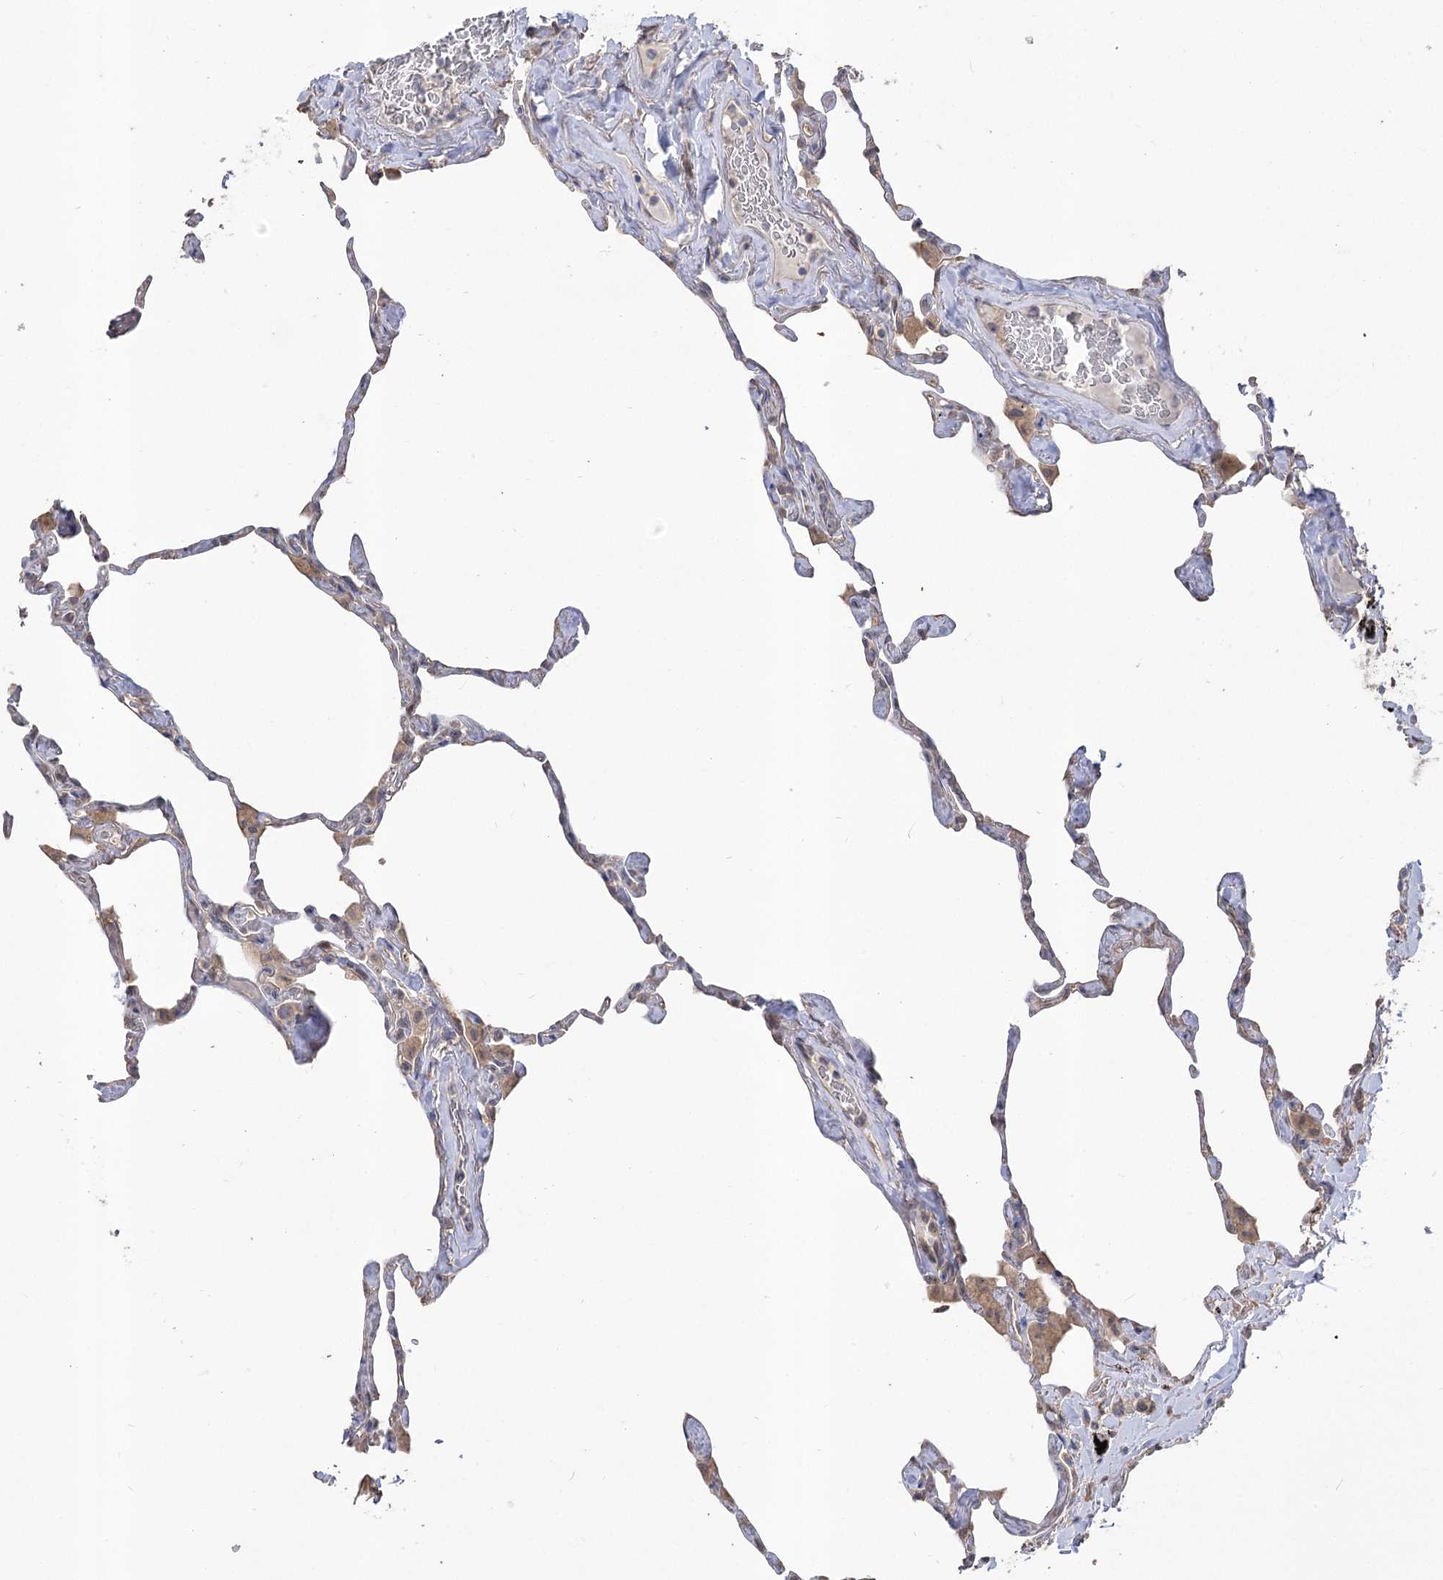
{"staining": {"intensity": "weak", "quantity": "<25%", "location": "cytoplasmic/membranous"}, "tissue": "lung", "cell_type": "Alveolar cells", "image_type": "normal", "snomed": [{"axis": "morphology", "description": "Normal tissue, NOS"}, {"axis": "topography", "description": "Lung"}], "caption": "Immunohistochemical staining of unremarkable human lung exhibits no significant staining in alveolar cells. (IHC, brightfield microscopy, high magnification).", "gene": "R3HDM2", "patient": {"sex": "male", "age": 65}}